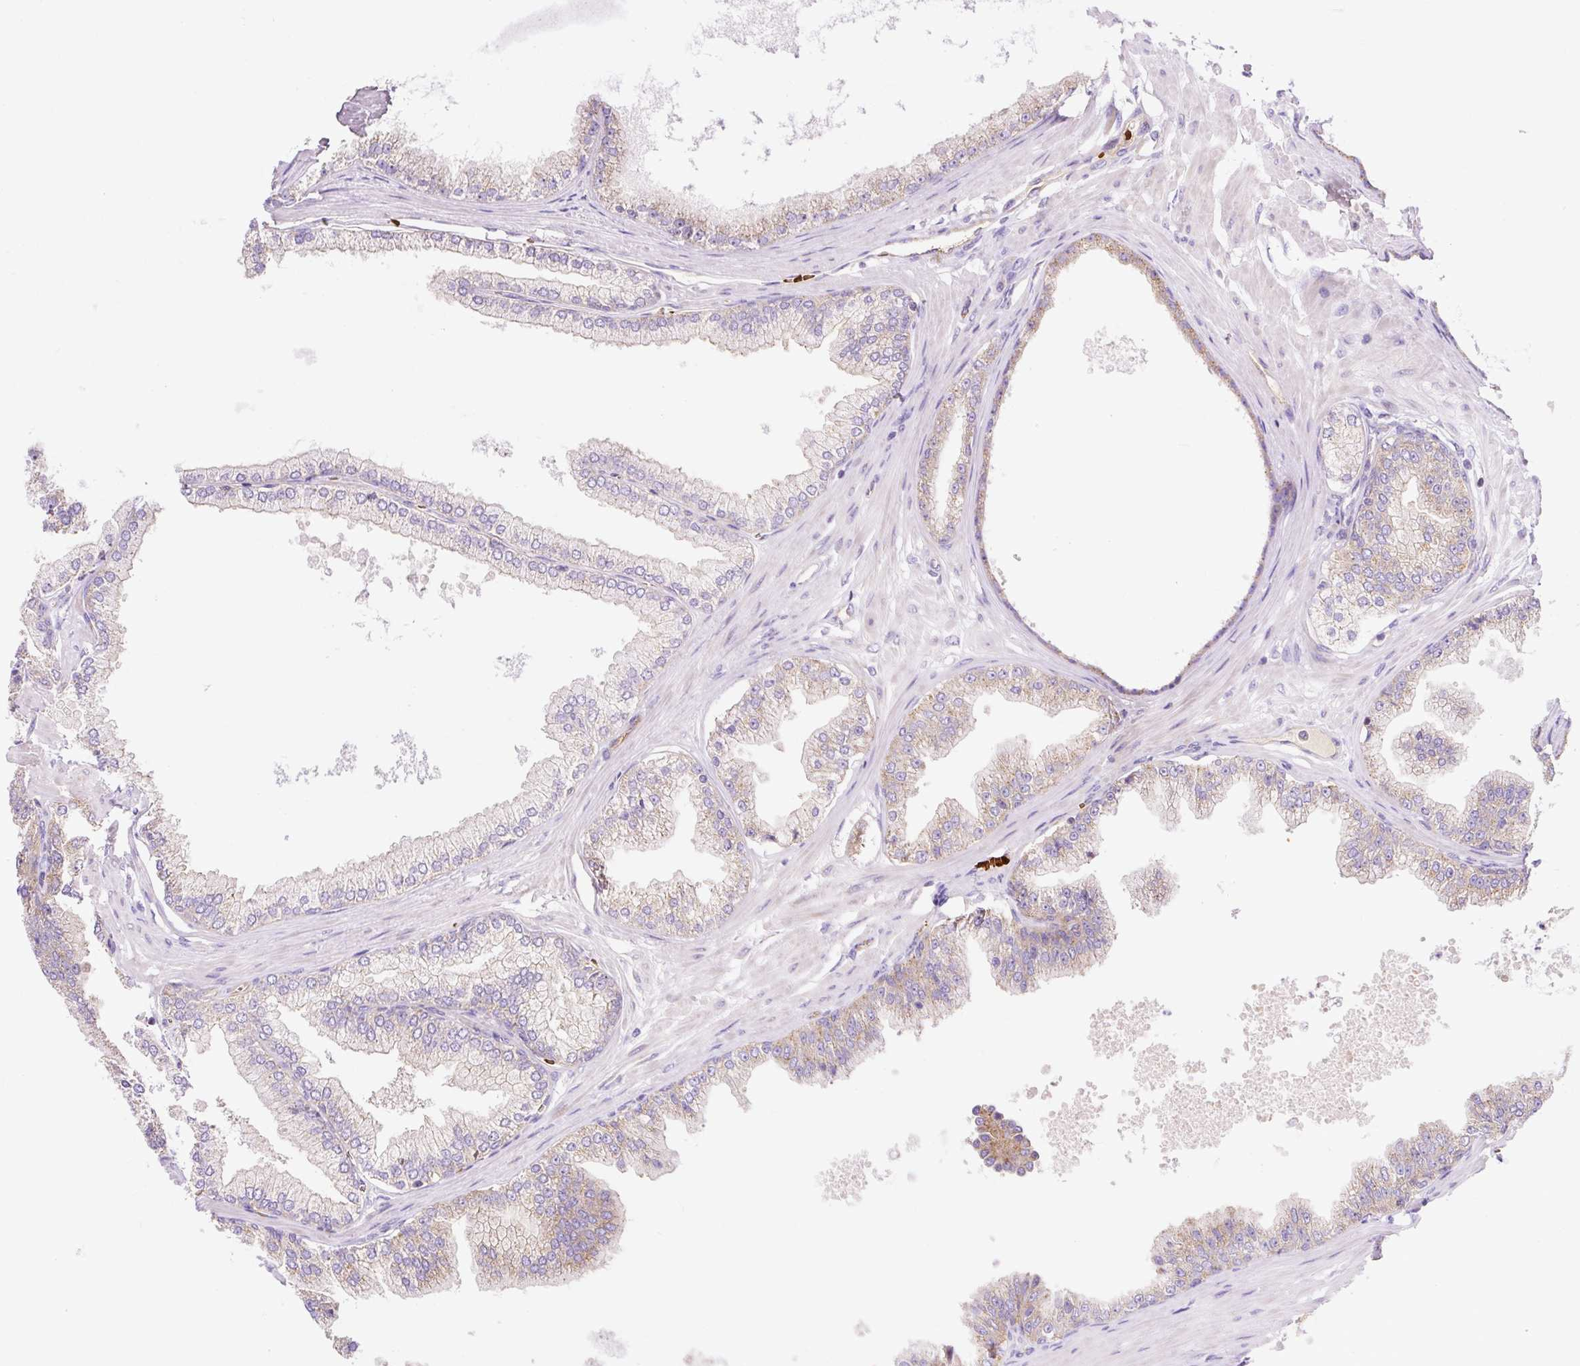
{"staining": {"intensity": "weak", "quantity": "25%-75%", "location": "cytoplasmic/membranous"}, "tissue": "prostate cancer", "cell_type": "Tumor cells", "image_type": "cancer", "snomed": [{"axis": "morphology", "description": "Adenocarcinoma, Low grade"}, {"axis": "topography", "description": "Prostate"}], "caption": "Human low-grade adenocarcinoma (prostate) stained with a protein marker demonstrates weak staining in tumor cells.", "gene": "HIP1R", "patient": {"sex": "male", "age": 63}}